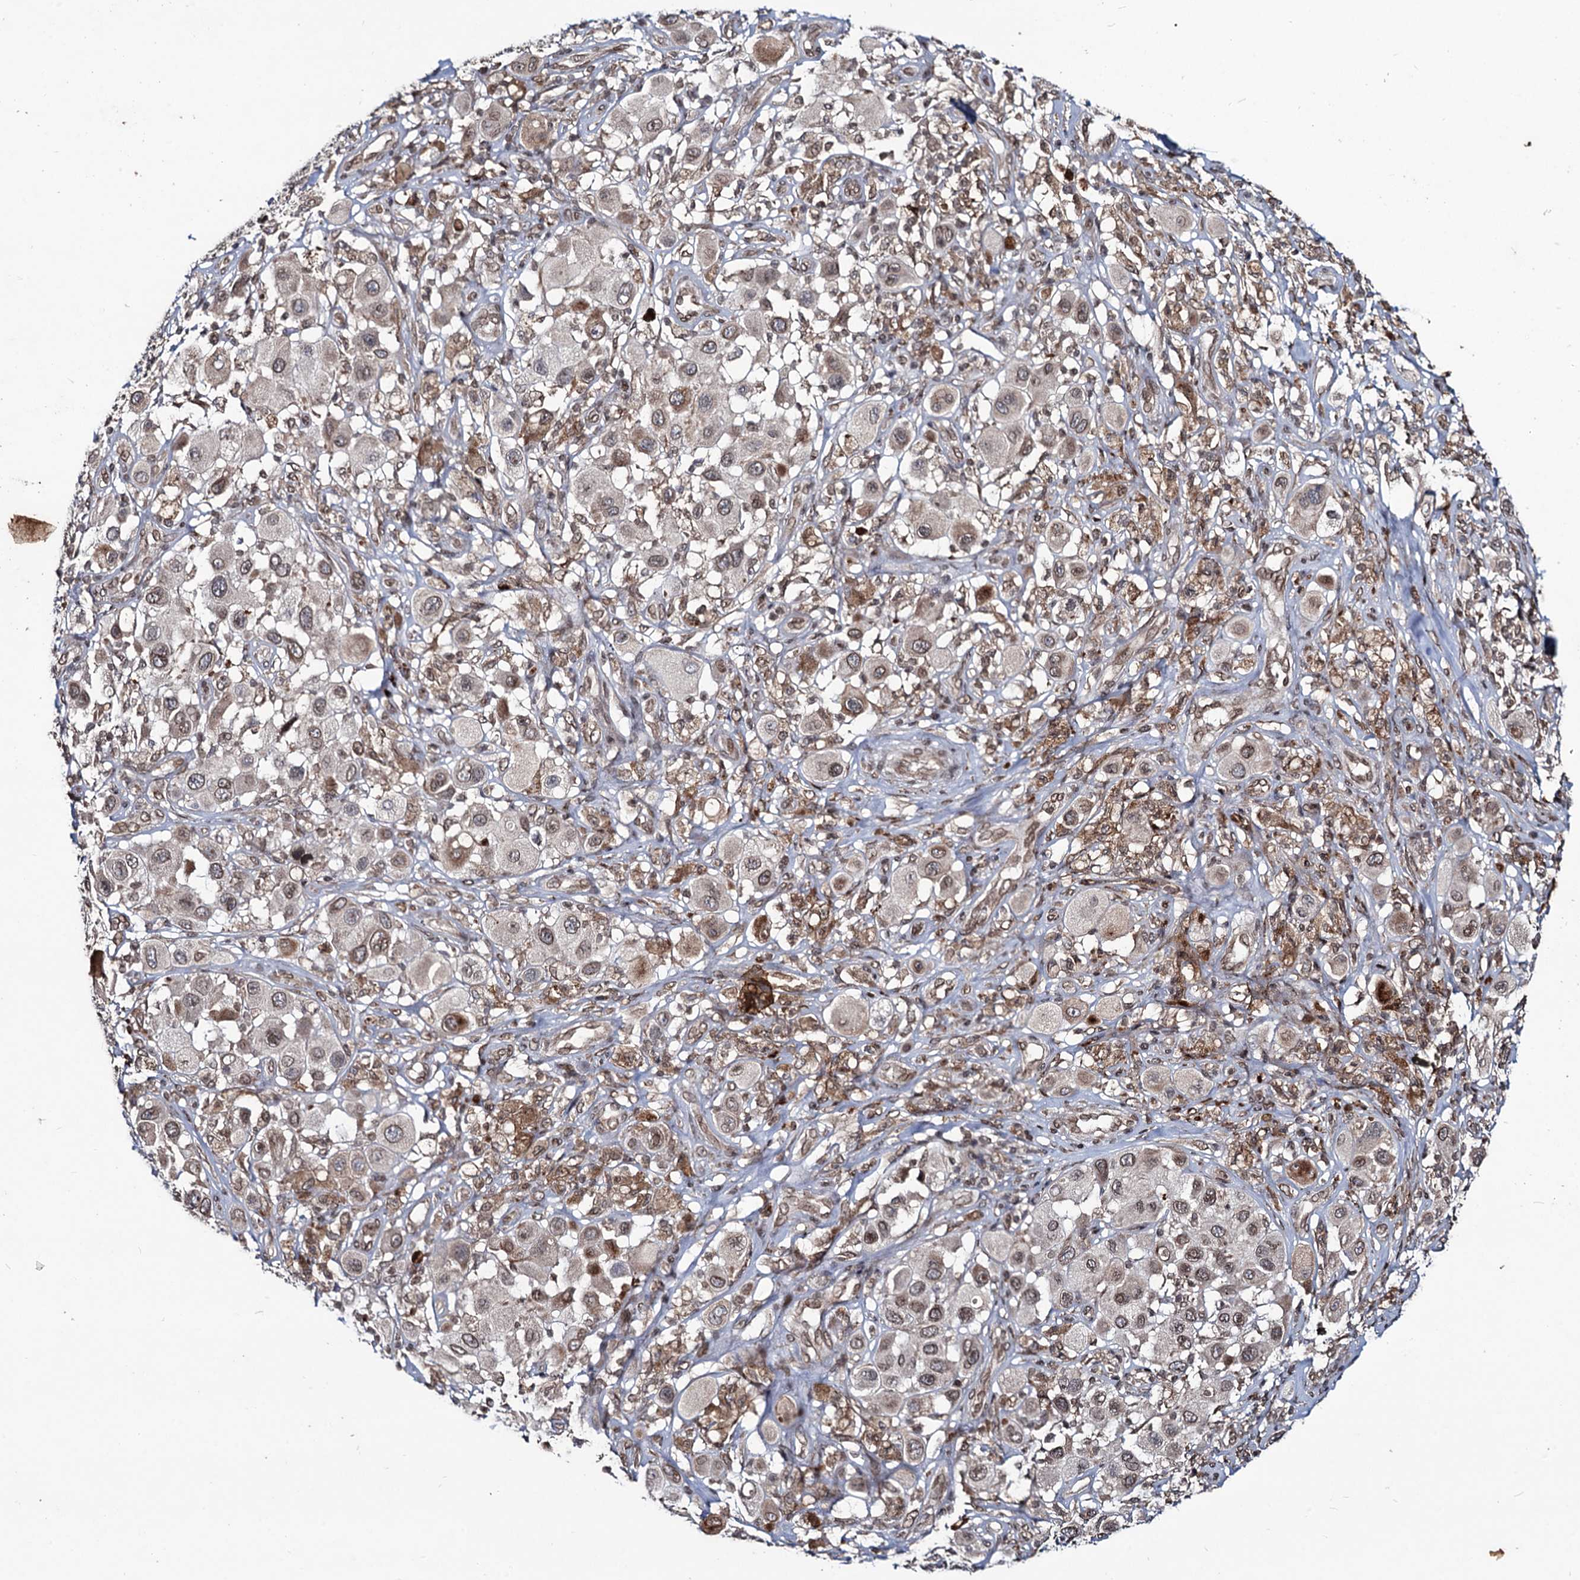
{"staining": {"intensity": "moderate", "quantity": "25%-75%", "location": "cytoplasmic/membranous,nuclear"}, "tissue": "melanoma", "cell_type": "Tumor cells", "image_type": "cancer", "snomed": [{"axis": "morphology", "description": "Malignant melanoma, Metastatic site"}, {"axis": "topography", "description": "Skin"}], "caption": "IHC staining of melanoma, which demonstrates medium levels of moderate cytoplasmic/membranous and nuclear positivity in about 25%-75% of tumor cells indicating moderate cytoplasmic/membranous and nuclear protein expression. The staining was performed using DAB (3,3'-diaminobenzidine) (brown) for protein detection and nuclei were counterstained in hematoxylin (blue).", "gene": "RNF6", "patient": {"sex": "male", "age": 41}}